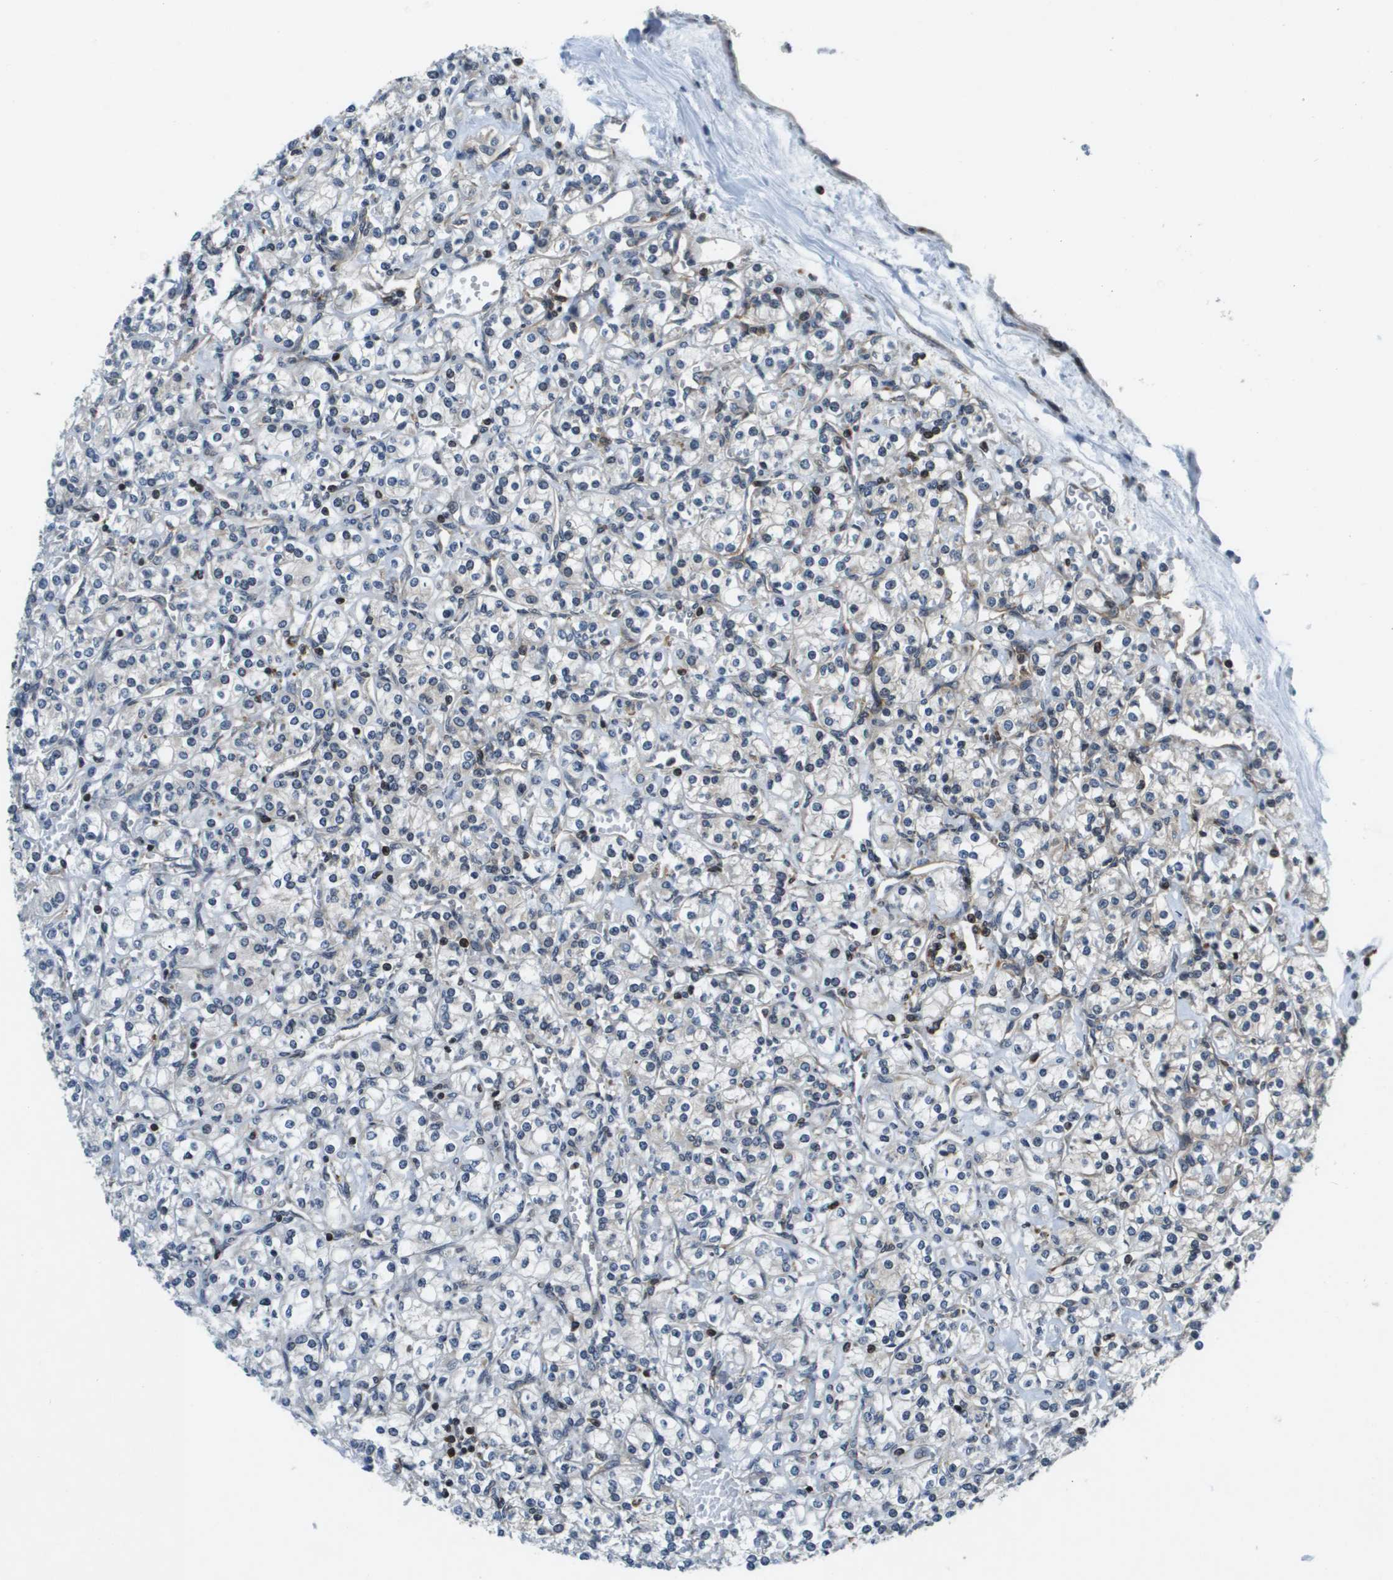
{"staining": {"intensity": "negative", "quantity": "none", "location": "none"}, "tissue": "renal cancer", "cell_type": "Tumor cells", "image_type": "cancer", "snomed": [{"axis": "morphology", "description": "Adenocarcinoma, NOS"}, {"axis": "topography", "description": "Kidney"}], "caption": "Tumor cells show no significant protein expression in renal cancer.", "gene": "ESYT1", "patient": {"sex": "male", "age": 77}}